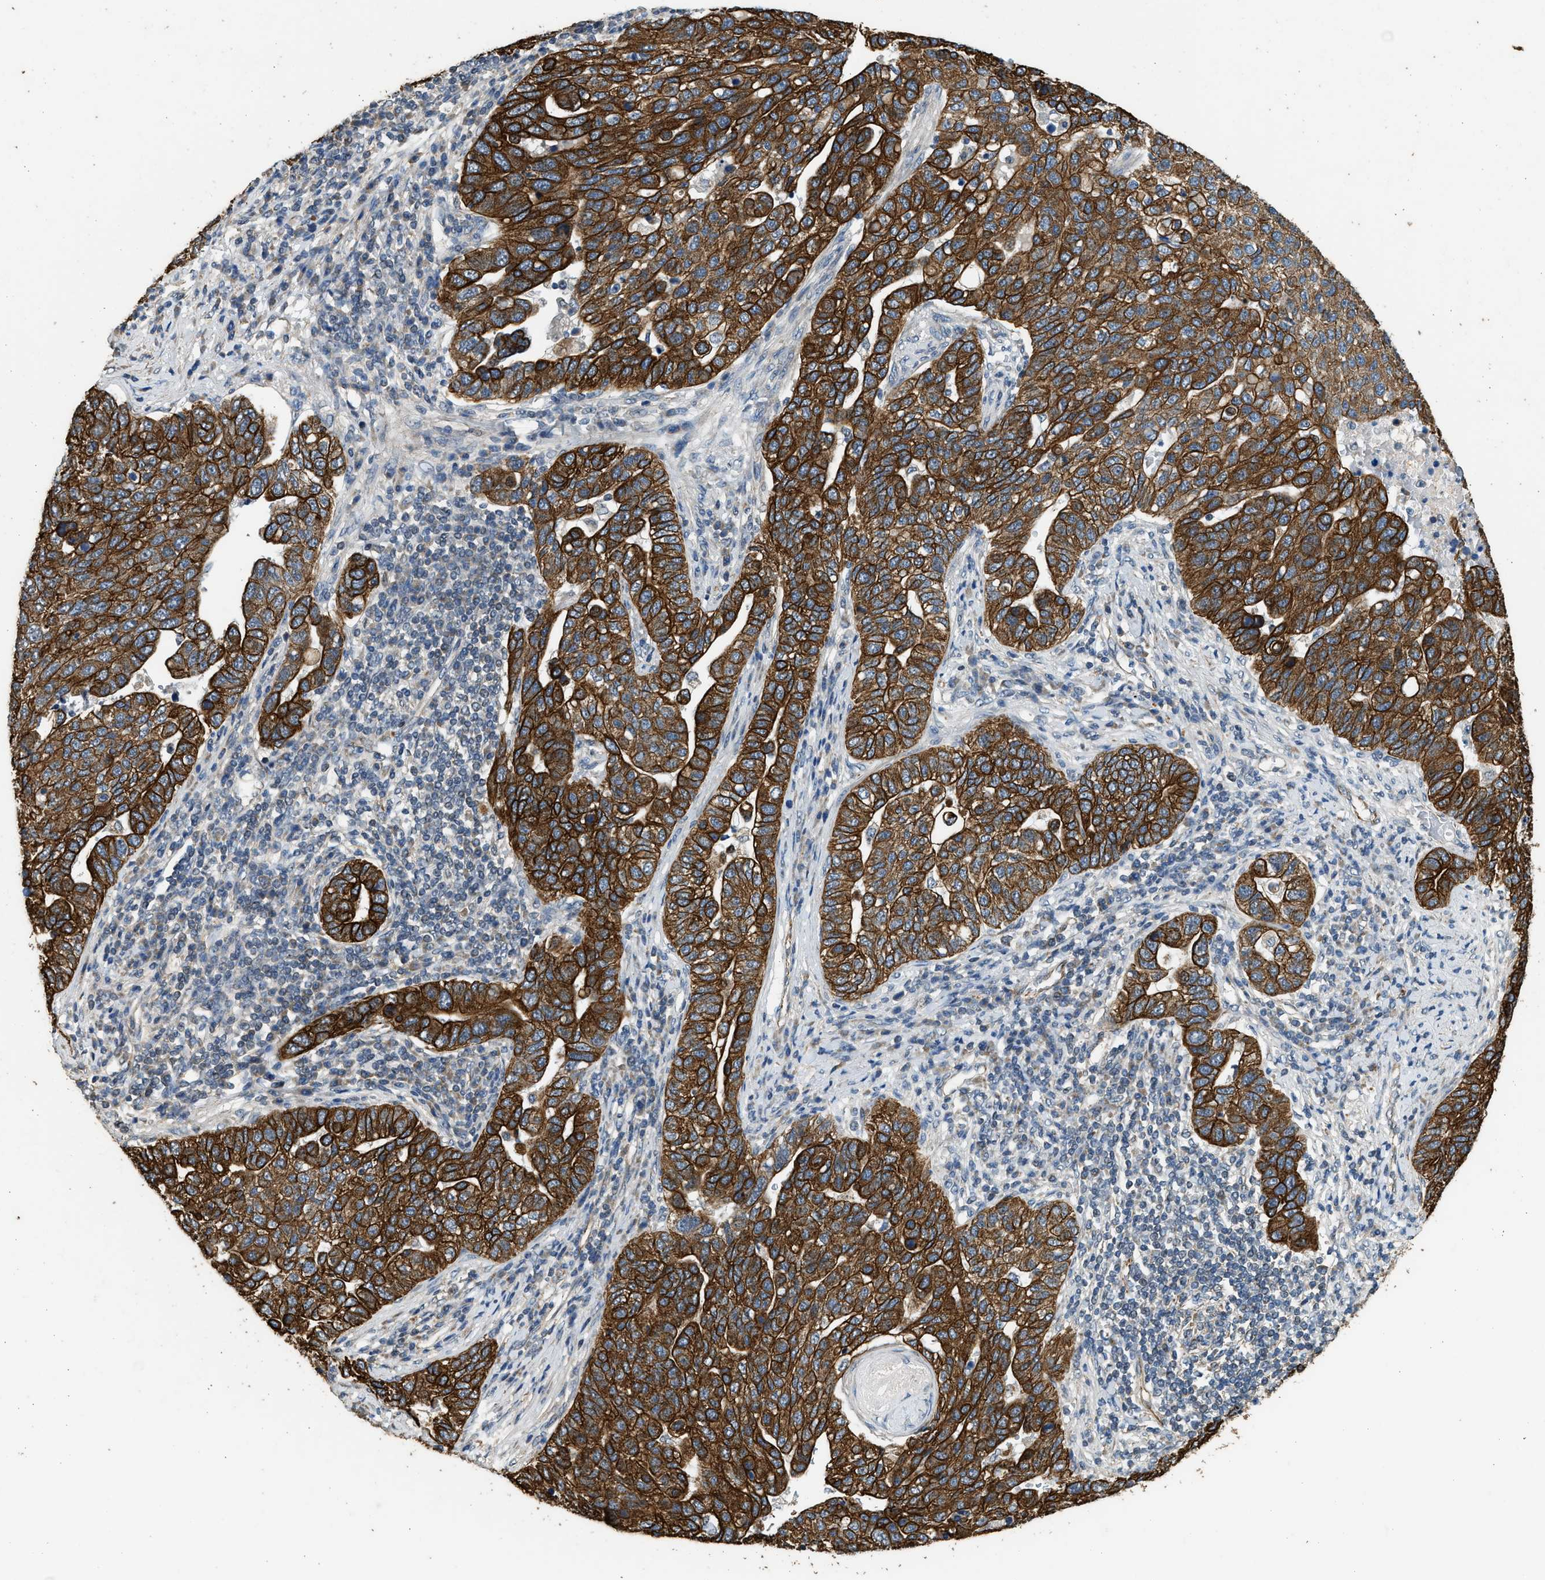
{"staining": {"intensity": "strong", "quantity": ">75%", "location": "cytoplasmic/membranous"}, "tissue": "pancreatic cancer", "cell_type": "Tumor cells", "image_type": "cancer", "snomed": [{"axis": "morphology", "description": "Adenocarcinoma, NOS"}, {"axis": "topography", "description": "Pancreas"}], "caption": "This image demonstrates immunohistochemistry staining of human adenocarcinoma (pancreatic), with high strong cytoplasmic/membranous expression in about >75% of tumor cells.", "gene": "PCLO", "patient": {"sex": "female", "age": 61}}